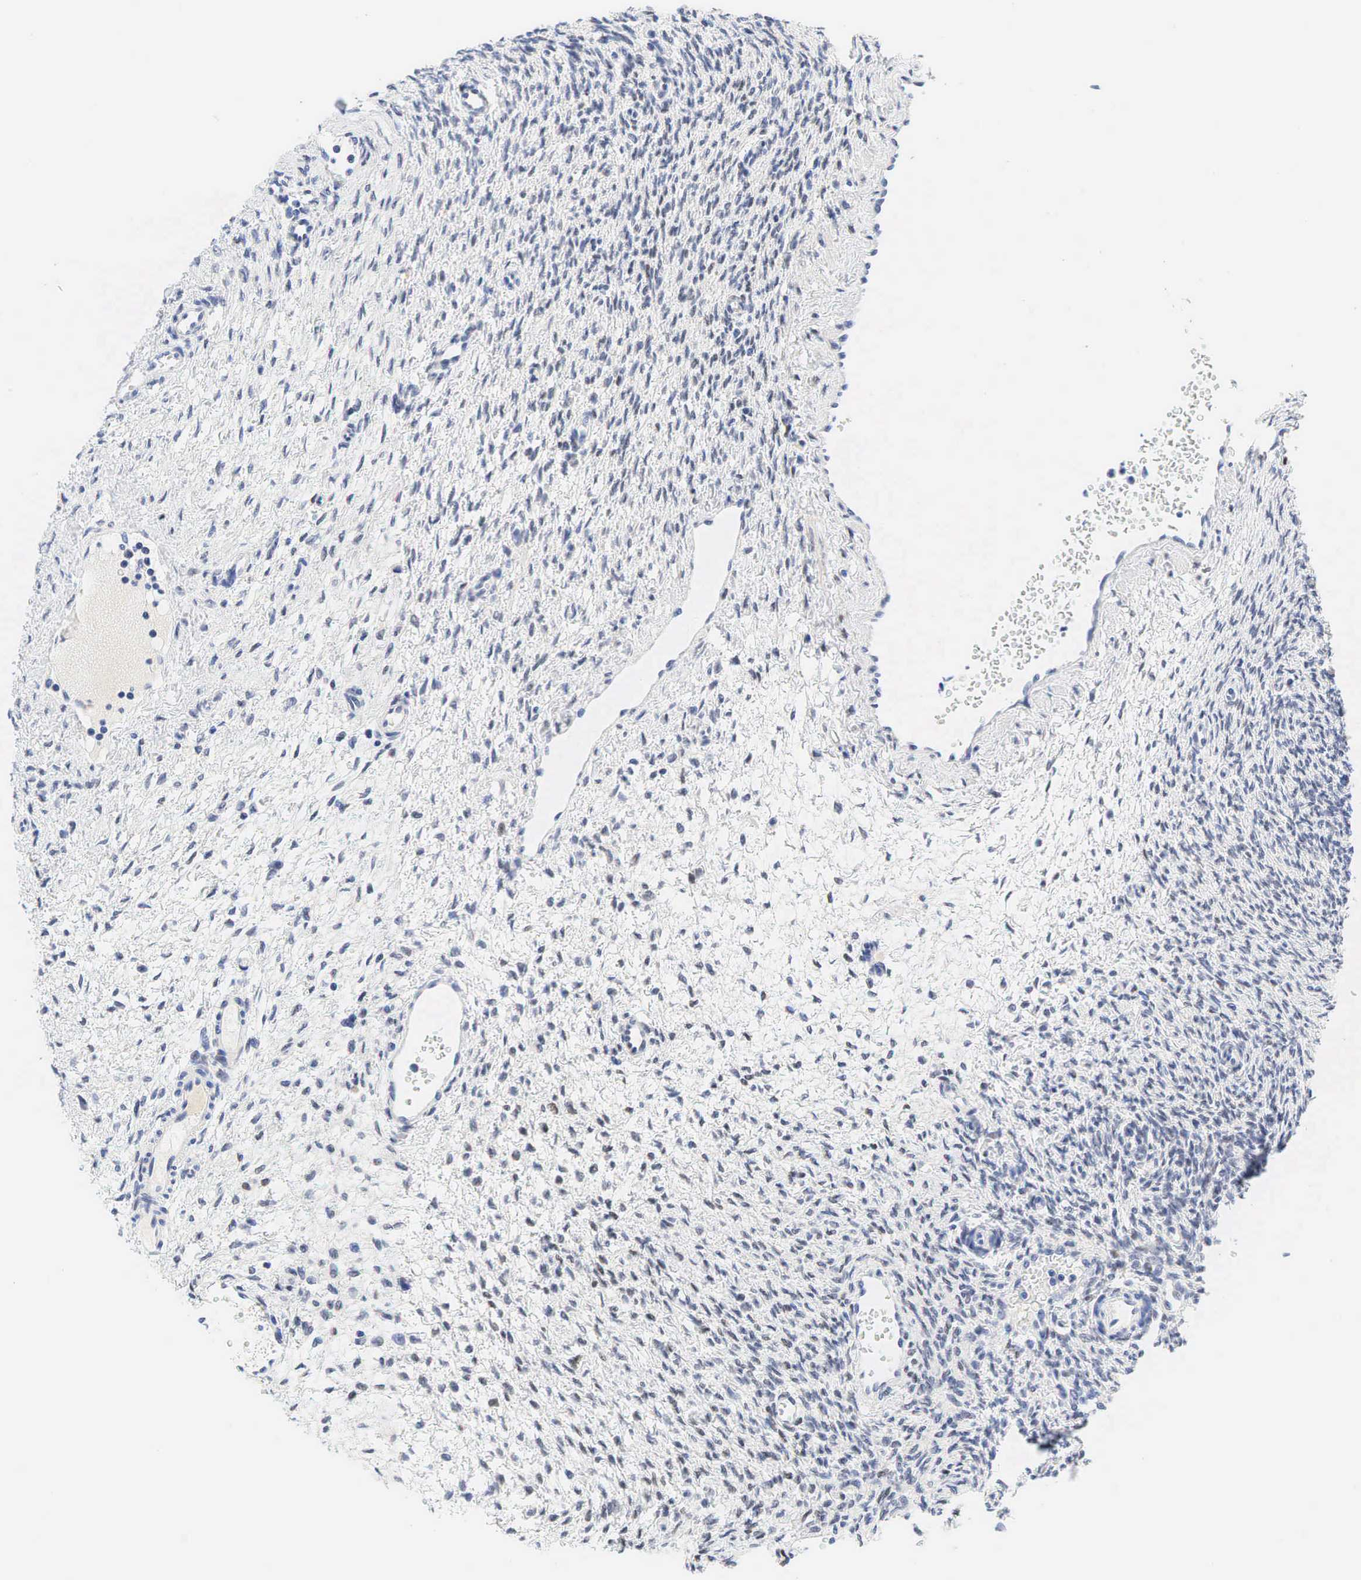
{"staining": {"intensity": "negative", "quantity": "none", "location": "none"}, "tissue": "ovary", "cell_type": "Ovarian stroma cells", "image_type": "normal", "snomed": [{"axis": "morphology", "description": "Normal tissue, NOS"}, {"axis": "topography", "description": "Ovary"}], "caption": "Immunohistochemistry (IHC) histopathology image of benign human ovary stained for a protein (brown), which displays no staining in ovarian stroma cells.", "gene": "AR", "patient": {"sex": "female", "age": 32}}